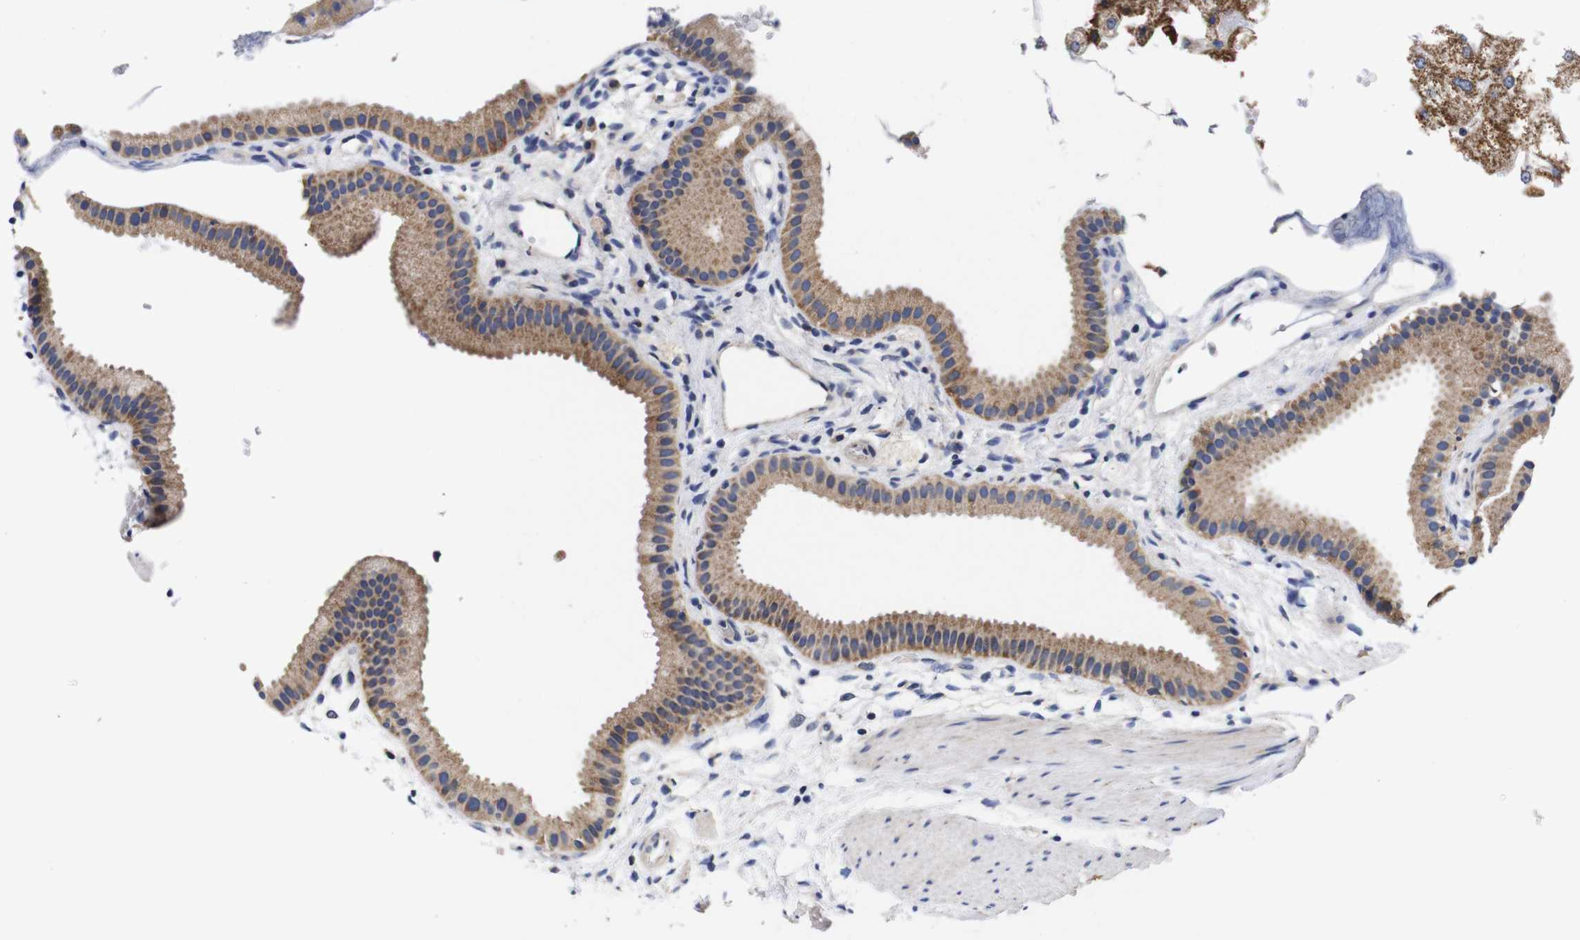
{"staining": {"intensity": "moderate", "quantity": ">75%", "location": "cytoplasmic/membranous"}, "tissue": "gallbladder", "cell_type": "Glandular cells", "image_type": "normal", "snomed": [{"axis": "morphology", "description": "Normal tissue, NOS"}, {"axis": "topography", "description": "Gallbladder"}], "caption": "Glandular cells reveal medium levels of moderate cytoplasmic/membranous staining in about >75% of cells in benign human gallbladder. The protein is stained brown, and the nuclei are stained in blue (DAB IHC with brightfield microscopy, high magnification).", "gene": "OPN3", "patient": {"sex": "female", "age": 64}}